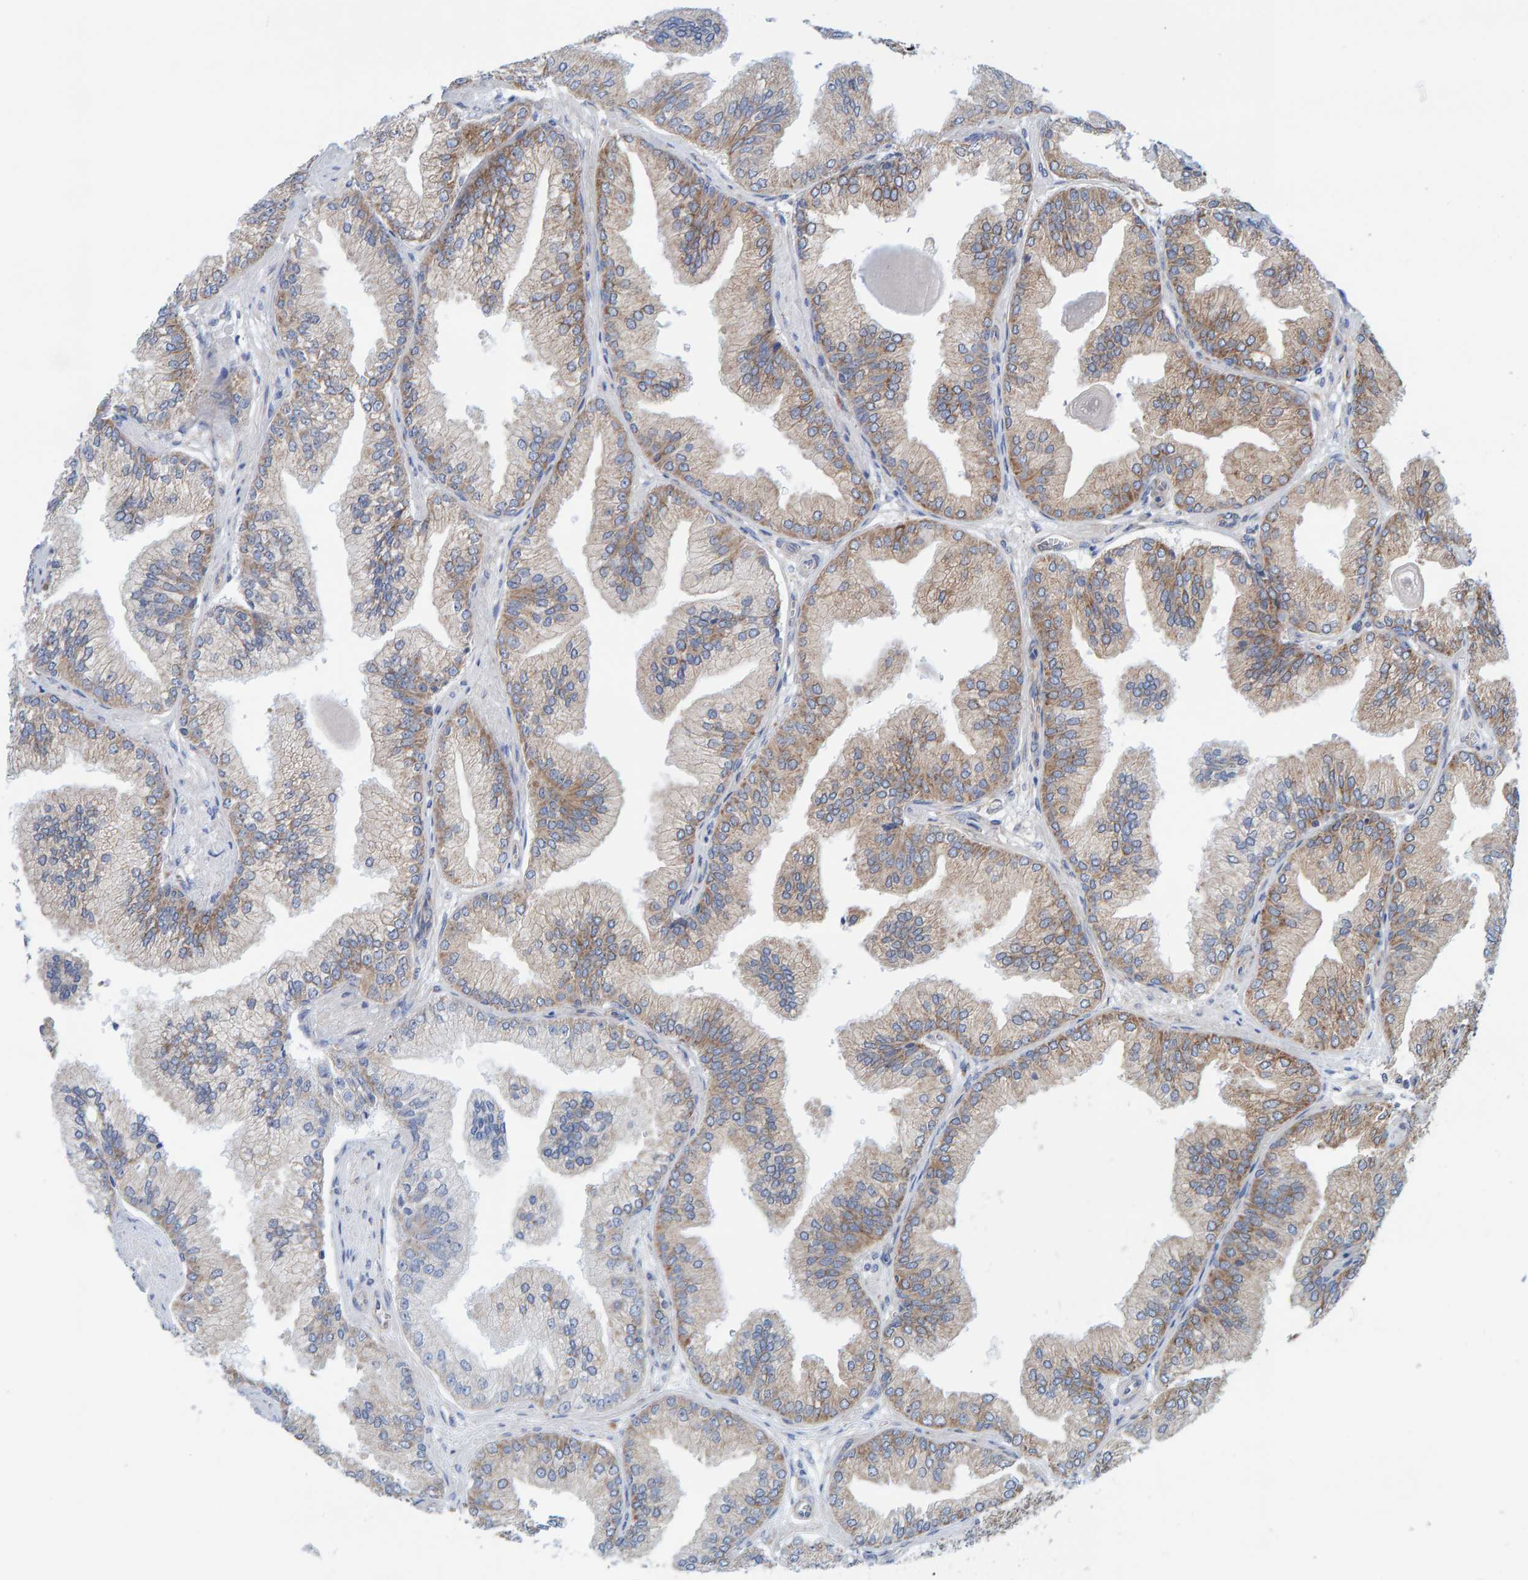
{"staining": {"intensity": "weak", "quantity": "<25%", "location": "cytoplasmic/membranous"}, "tissue": "prostate cancer", "cell_type": "Tumor cells", "image_type": "cancer", "snomed": [{"axis": "morphology", "description": "Adenocarcinoma, Low grade"}, {"axis": "topography", "description": "Prostate"}], "caption": "The image exhibits no significant expression in tumor cells of prostate low-grade adenocarcinoma.", "gene": "CDK5RAP3", "patient": {"sex": "male", "age": 52}}